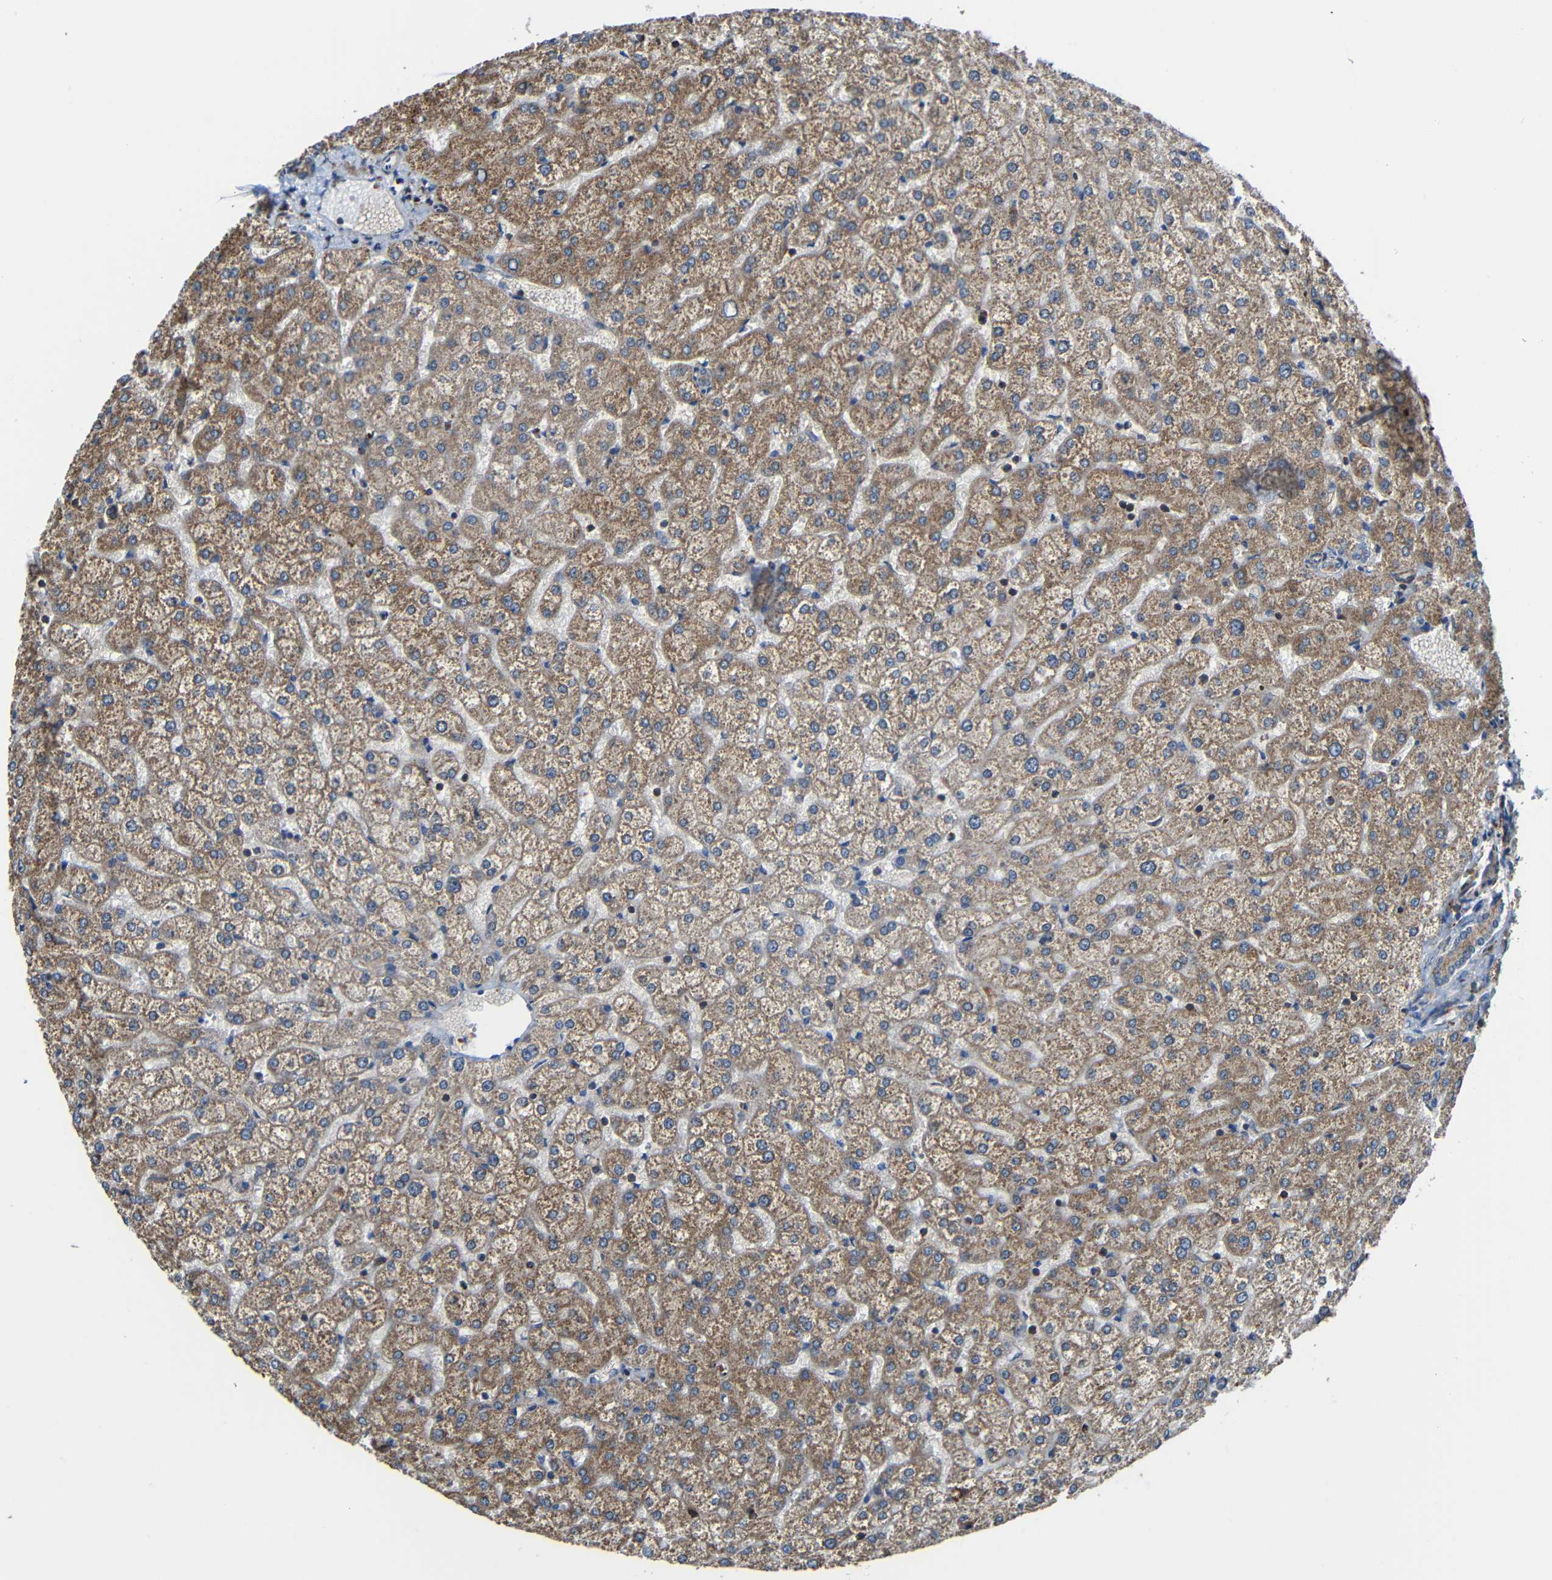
{"staining": {"intensity": "weak", "quantity": ">75%", "location": "cytoplasmic/membranous"}, "tissue": "liver", "cell_type": "Cholangiocytes", "image_type": "normal", "snomed": [{"axis": "morphology", "description": "Normal tissue, NOS"}, {"axis": "topography", "description": "Liver"}], "caption": "DAB (3,3'-diaminobenzidine) immunohistochemical staining of unremarkable human liver shows weak cytoplasmic/membranous protein positivity in about >75% of cholangiocytes.", "gene": "RHOT2", "patient": {"sex": "female", "age": 32}}